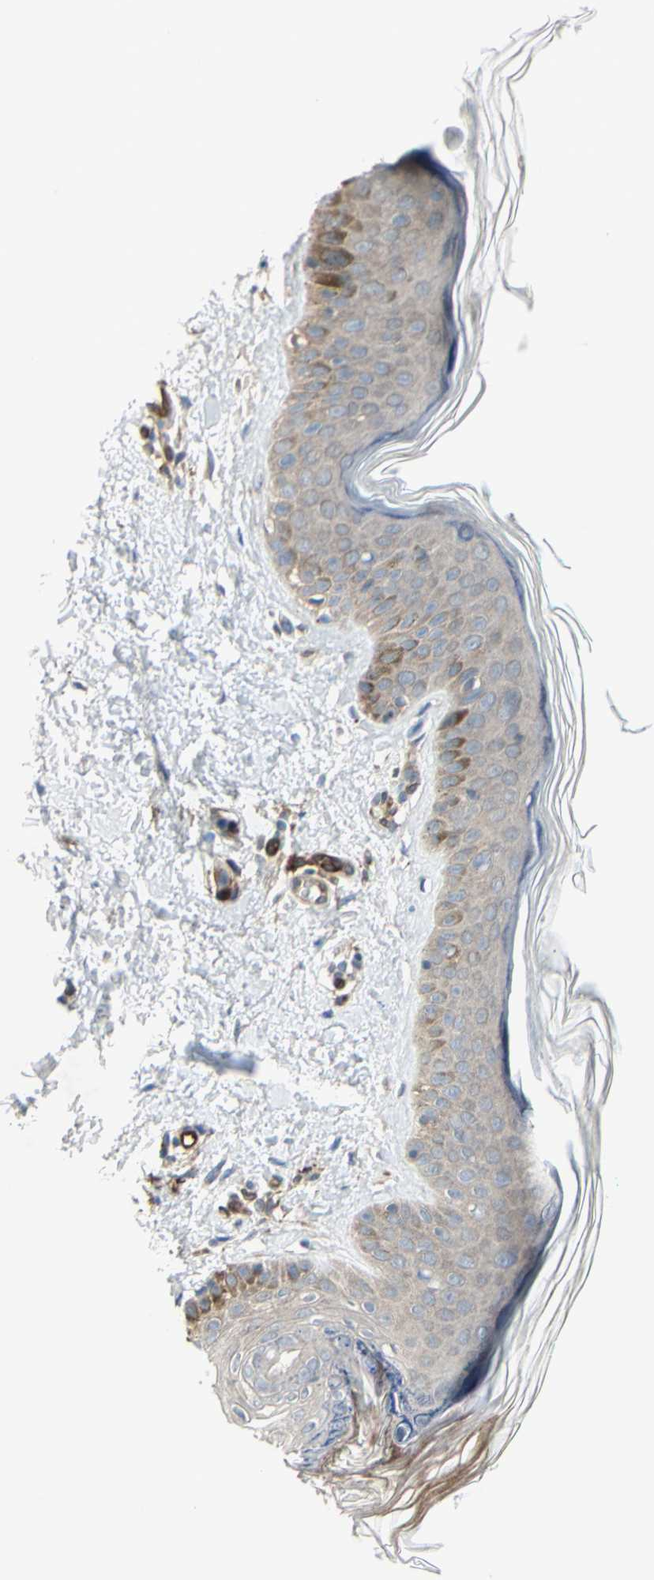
{"staining": {"intensity": "negative", "quantity": "none", "location": "none"}, "tissue": "skin", "cell_type": "Fibroblasts", "image_type": "normal", "snomed": [{"axis": "morphology", "description": "Normal tissue, NOS"}, {"axis": "topography", "description": "Skin"}], "caption": "Human skin stained for a protein using immunohistochemistry (IHC) shows no expression in fibroblasts.", "gene": "IGSF9B", "patient": {"sex": "male", "age": 71}}